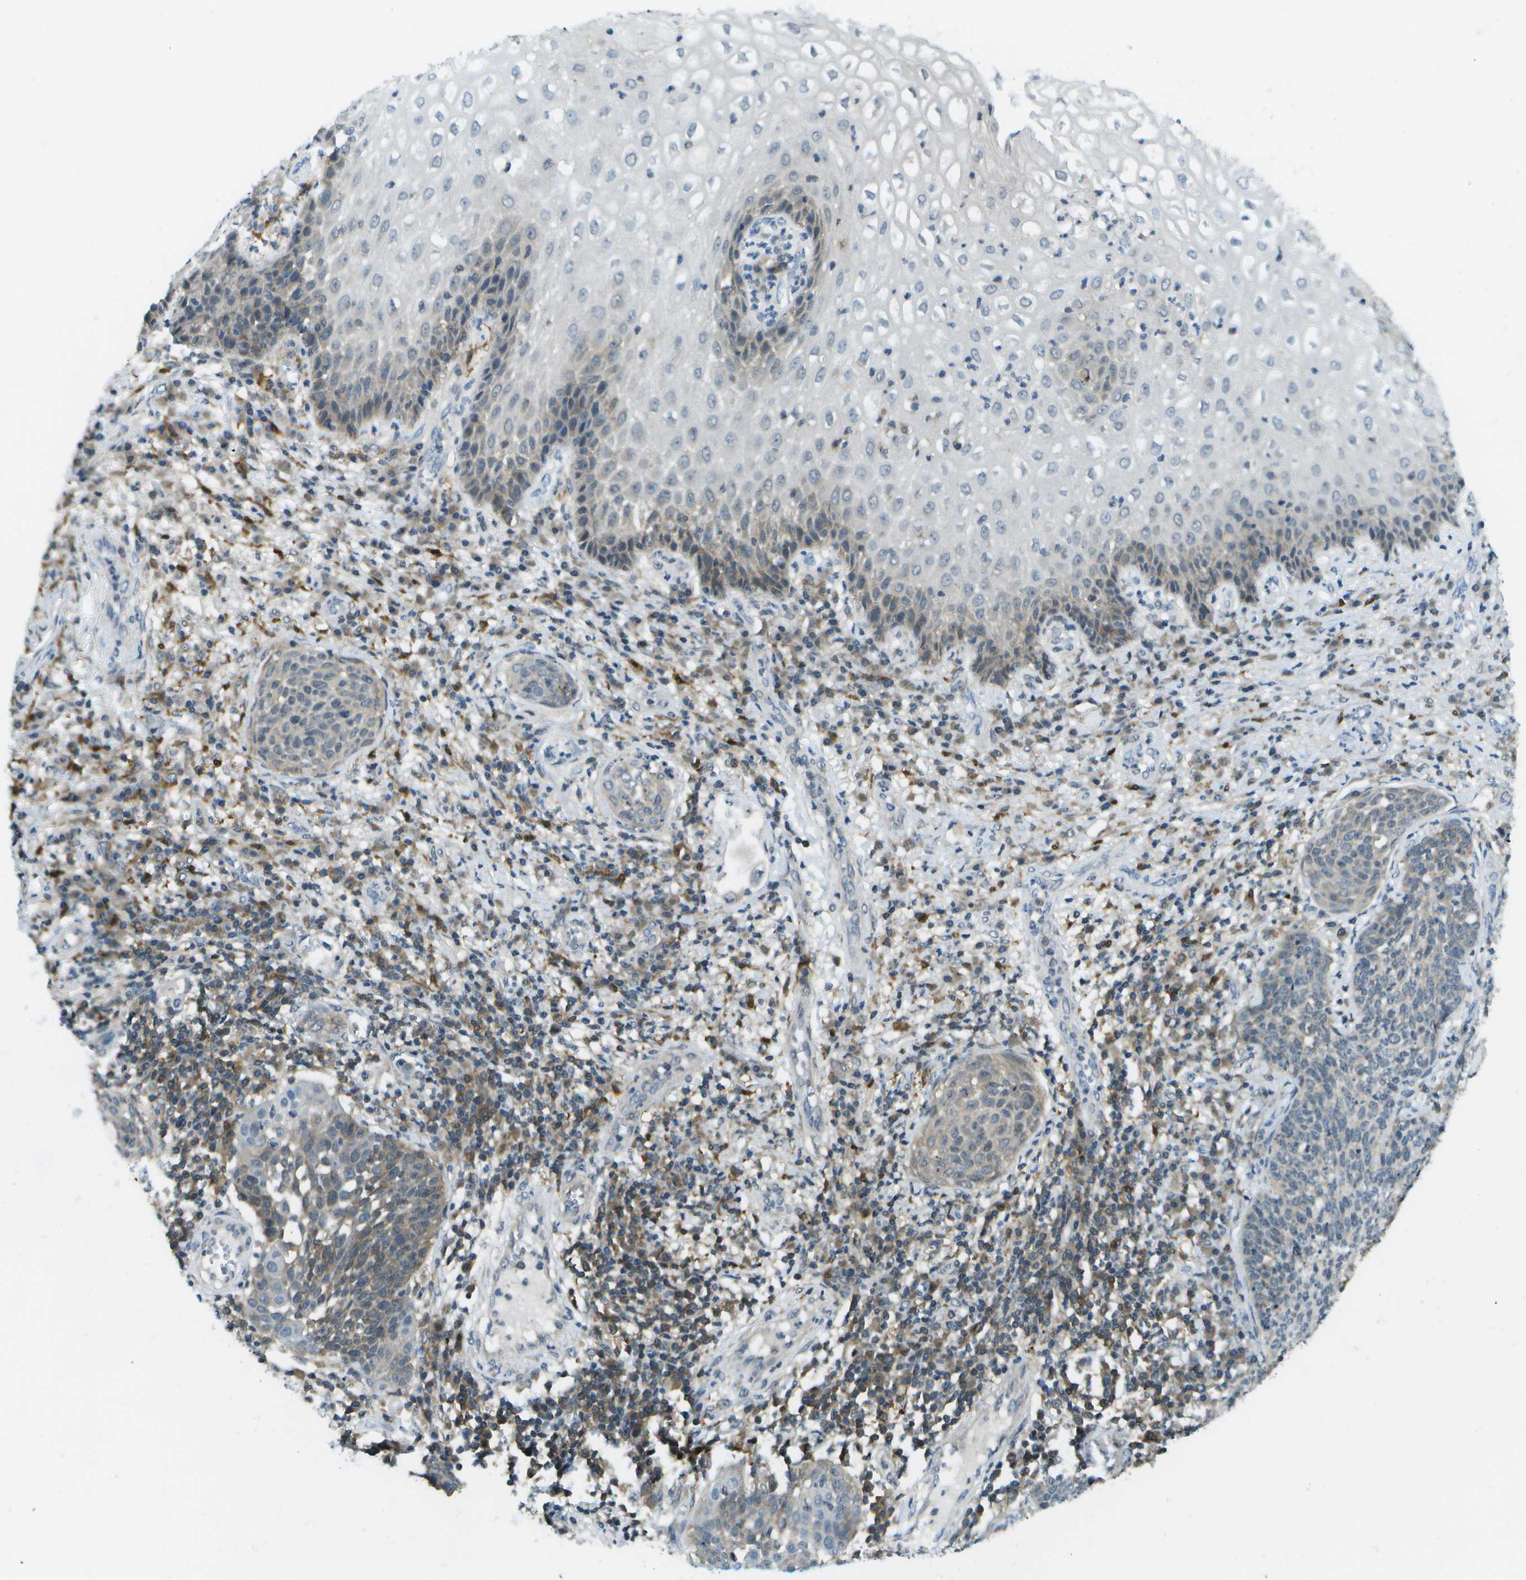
{"staining": {"intensity": "weak", "quantity": "<25%", "location": "cytoplasmic/membranous"}, "tissue": "cervical cancer", "cell_type": "Tumor cells", "image_type": "cancer", "snomed": [{"axis": "morphology", "description": "Squamous cell carcinoma, NOS"}, {"axis": "topography", "description": "Cervix"}], "caption": "A photomicrograph of human squamous cell carcinoma (cervical) is negative for staining in tumor cells.", "gene": "CDH23", "patient": {"sex": "female", "age": 34}}